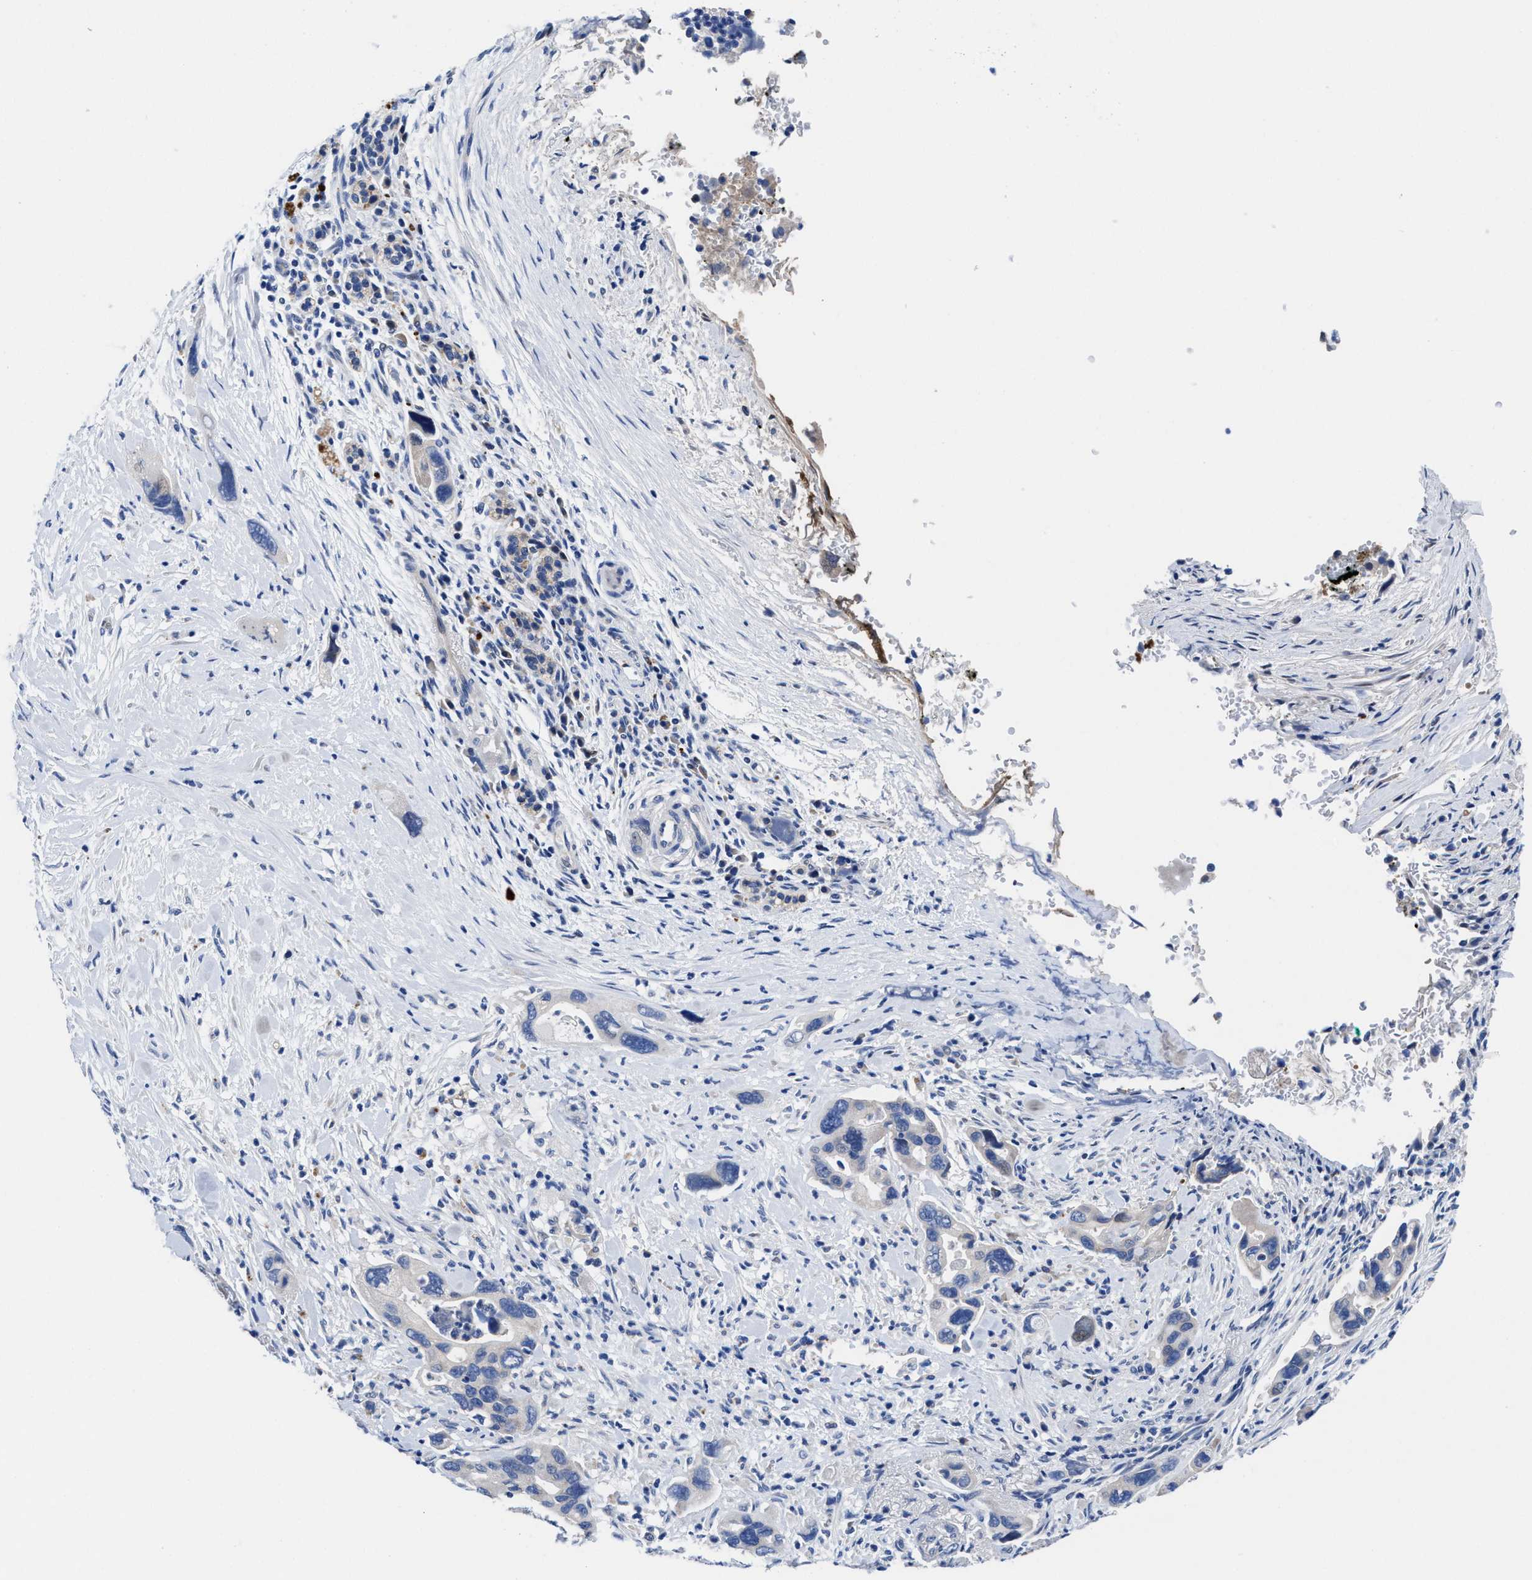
{"staining": {"intensity": "negative", "quantity": "none", "location": "none"}, "tissue": "pancreatic cancer", "cell_type": "Tumor cells", "image_type": "cancer", "snomed": [{"axis": "morphology", "description": "Adenocarcinoma, NOS"}, {"axis": "topography", "description": "Pancreas"}], "caption": "Immunohistochemistry (IHC) histopathology image of human pancreatic cancer (adenocarcinoma) stained for a protein (brown), which shows no positivity in tumor cells.", "gene": "DHRS13", "patient": {"sex": "female", "age": 70}}